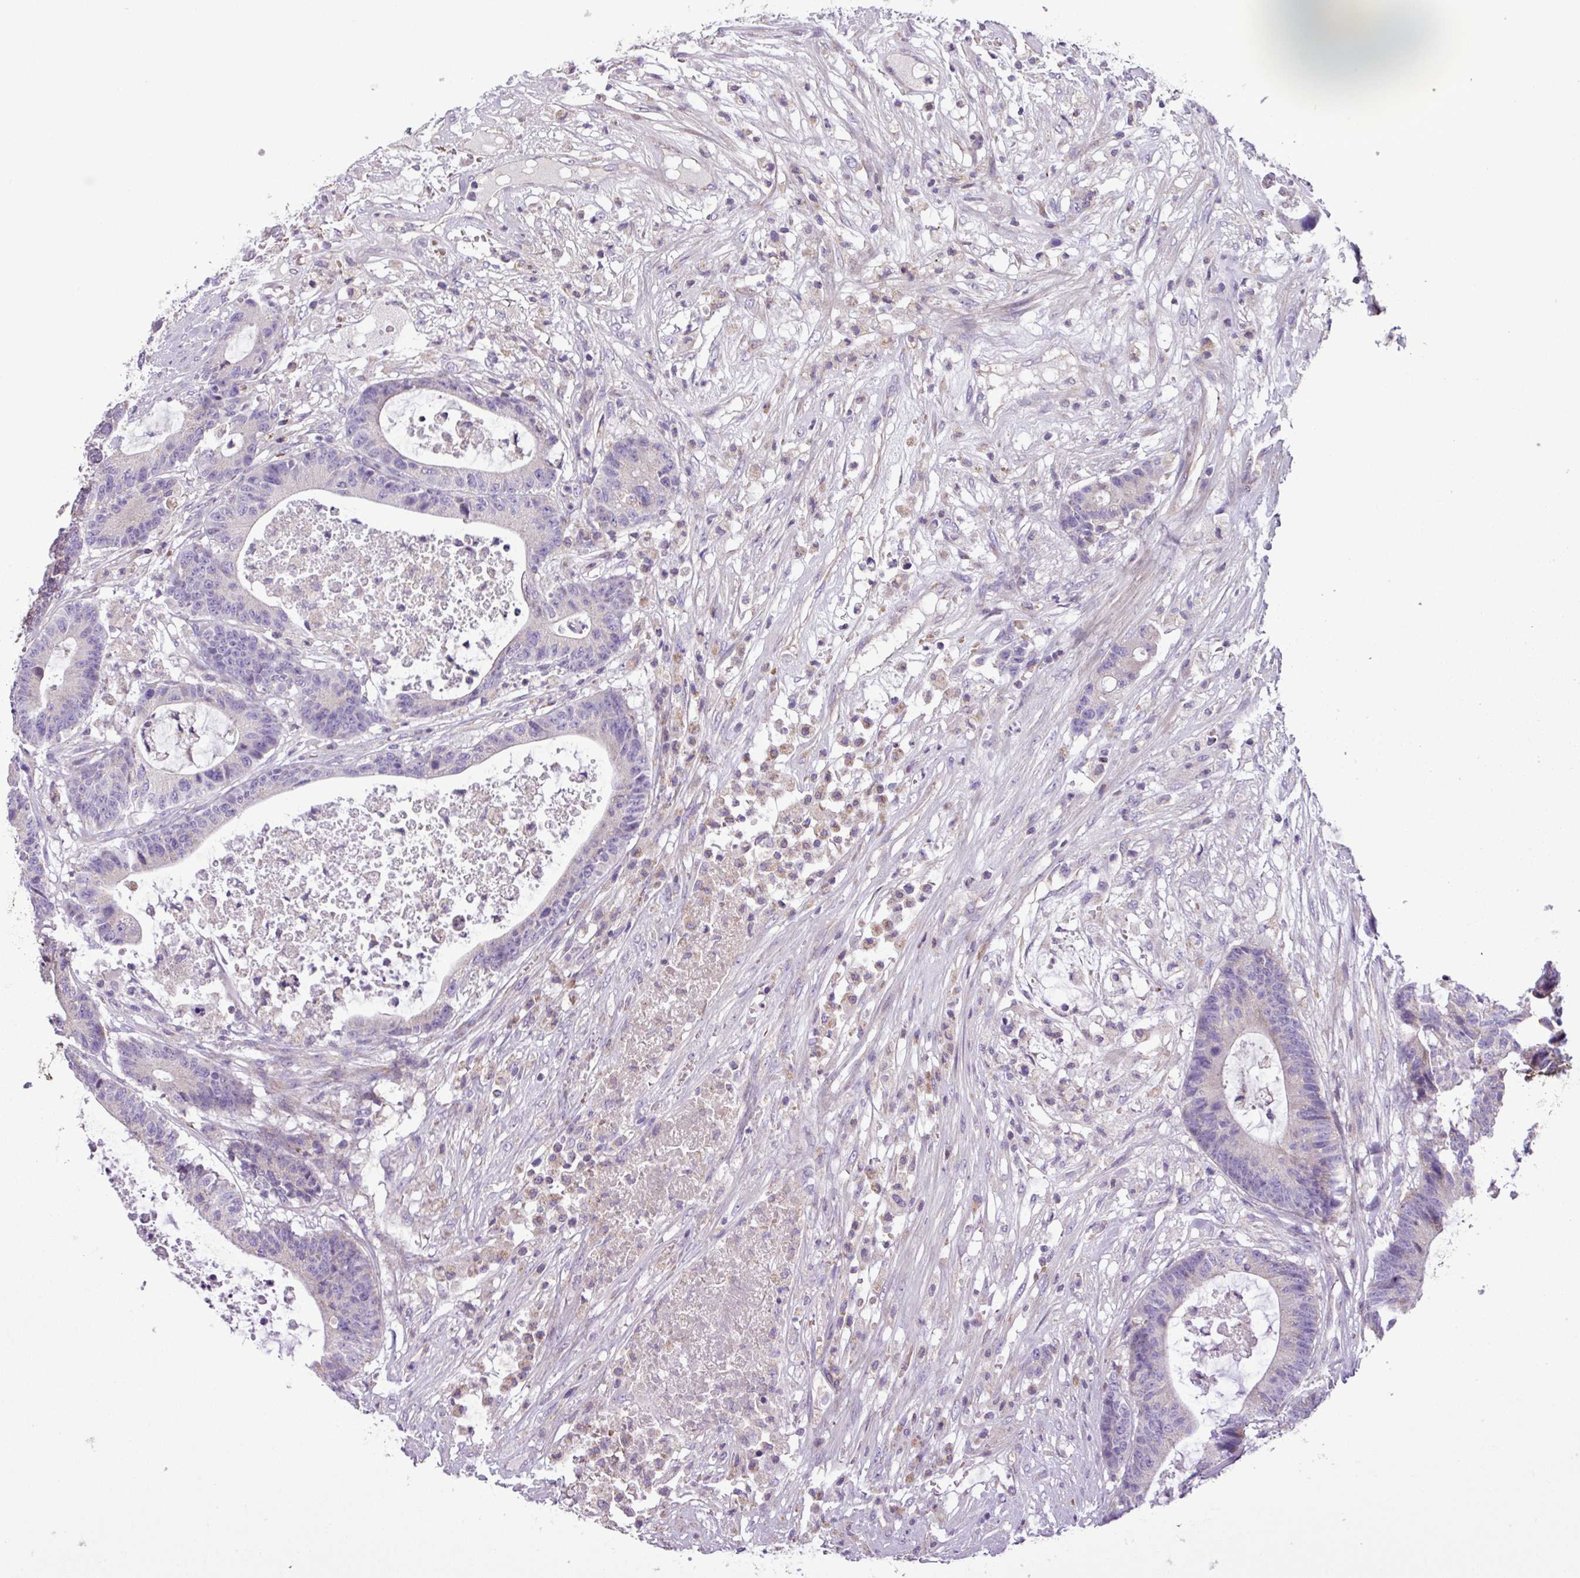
{"staining": {"intensity": "negative", "quantity": "none", "location": "none"}, "tissue": "colorectal cancer", "cell_type": "Tumor cells", "image_type": "cancer", "snomed": [{"axis": "morphology", "description": "Adenocarcinoma, NOS"}, {"axis": "topography", "description": "Colon"}], "caption": "Tumor cells are negative for brown protein staining in colorectal cancer.", "gene": "FAM183A", "patient": {"sex": "female", "age": 84}}